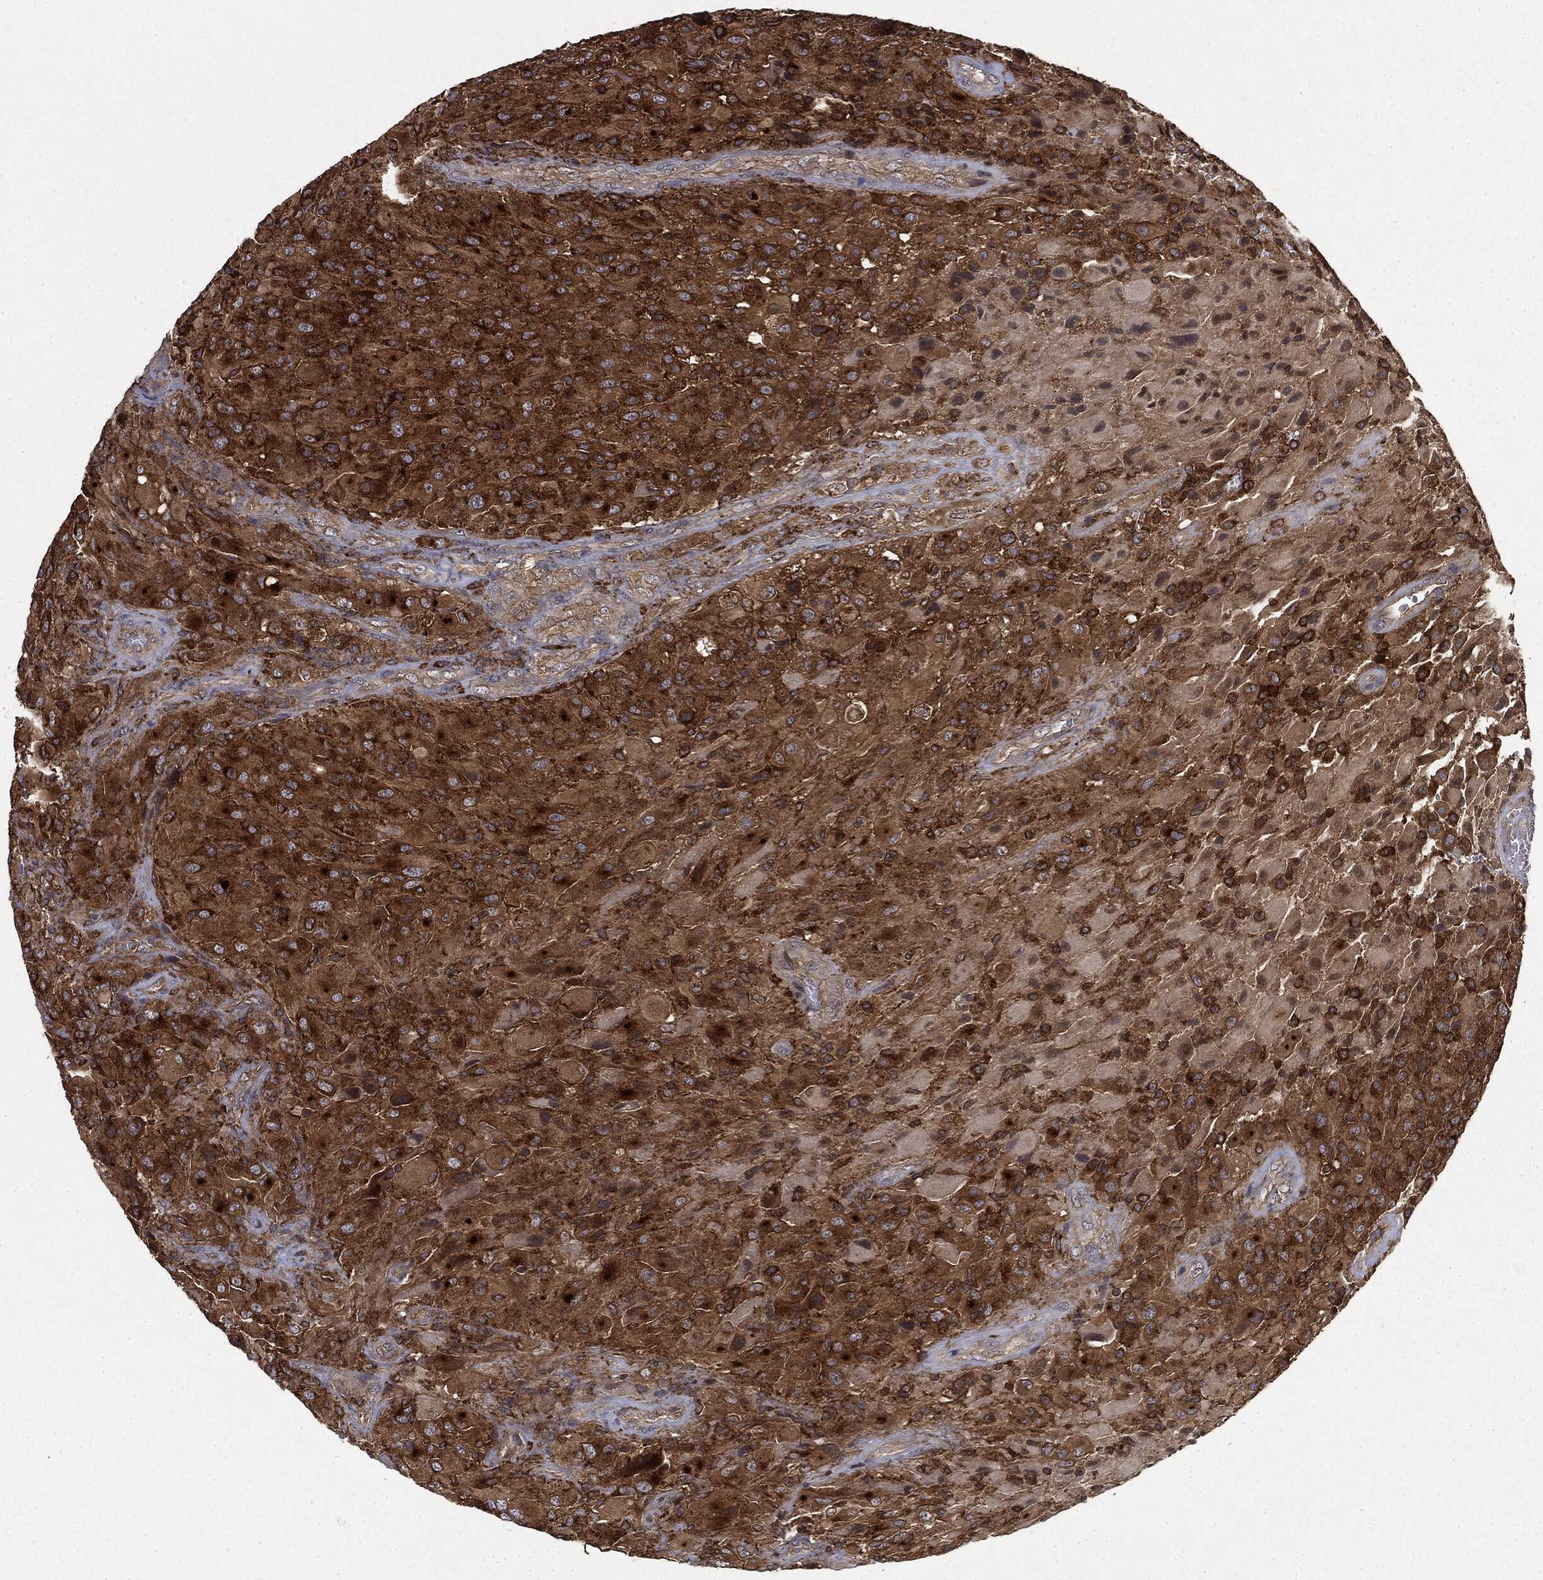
{"staining": {"intensity": "moderate", "quantity": ">75%", "location": "cytoplasmic/membranous"}, "tissue": "glioma", "cell_type": "Tumor cells", "image_type": "cancer", "snomed": [{"axis": "morphology", "description": "Glioma, malignant, High grade"}, {"axis": "topography", "description": "Cerebral cortex"}], "caption": "Immunohistochemical staining of human malignant high-grade glioma displays moderate cytoplasmic/membranous protein positivity in about >75% of tumor cells.", "gene": "SNX5", "patient": {"sex": "male", "age": 35}}